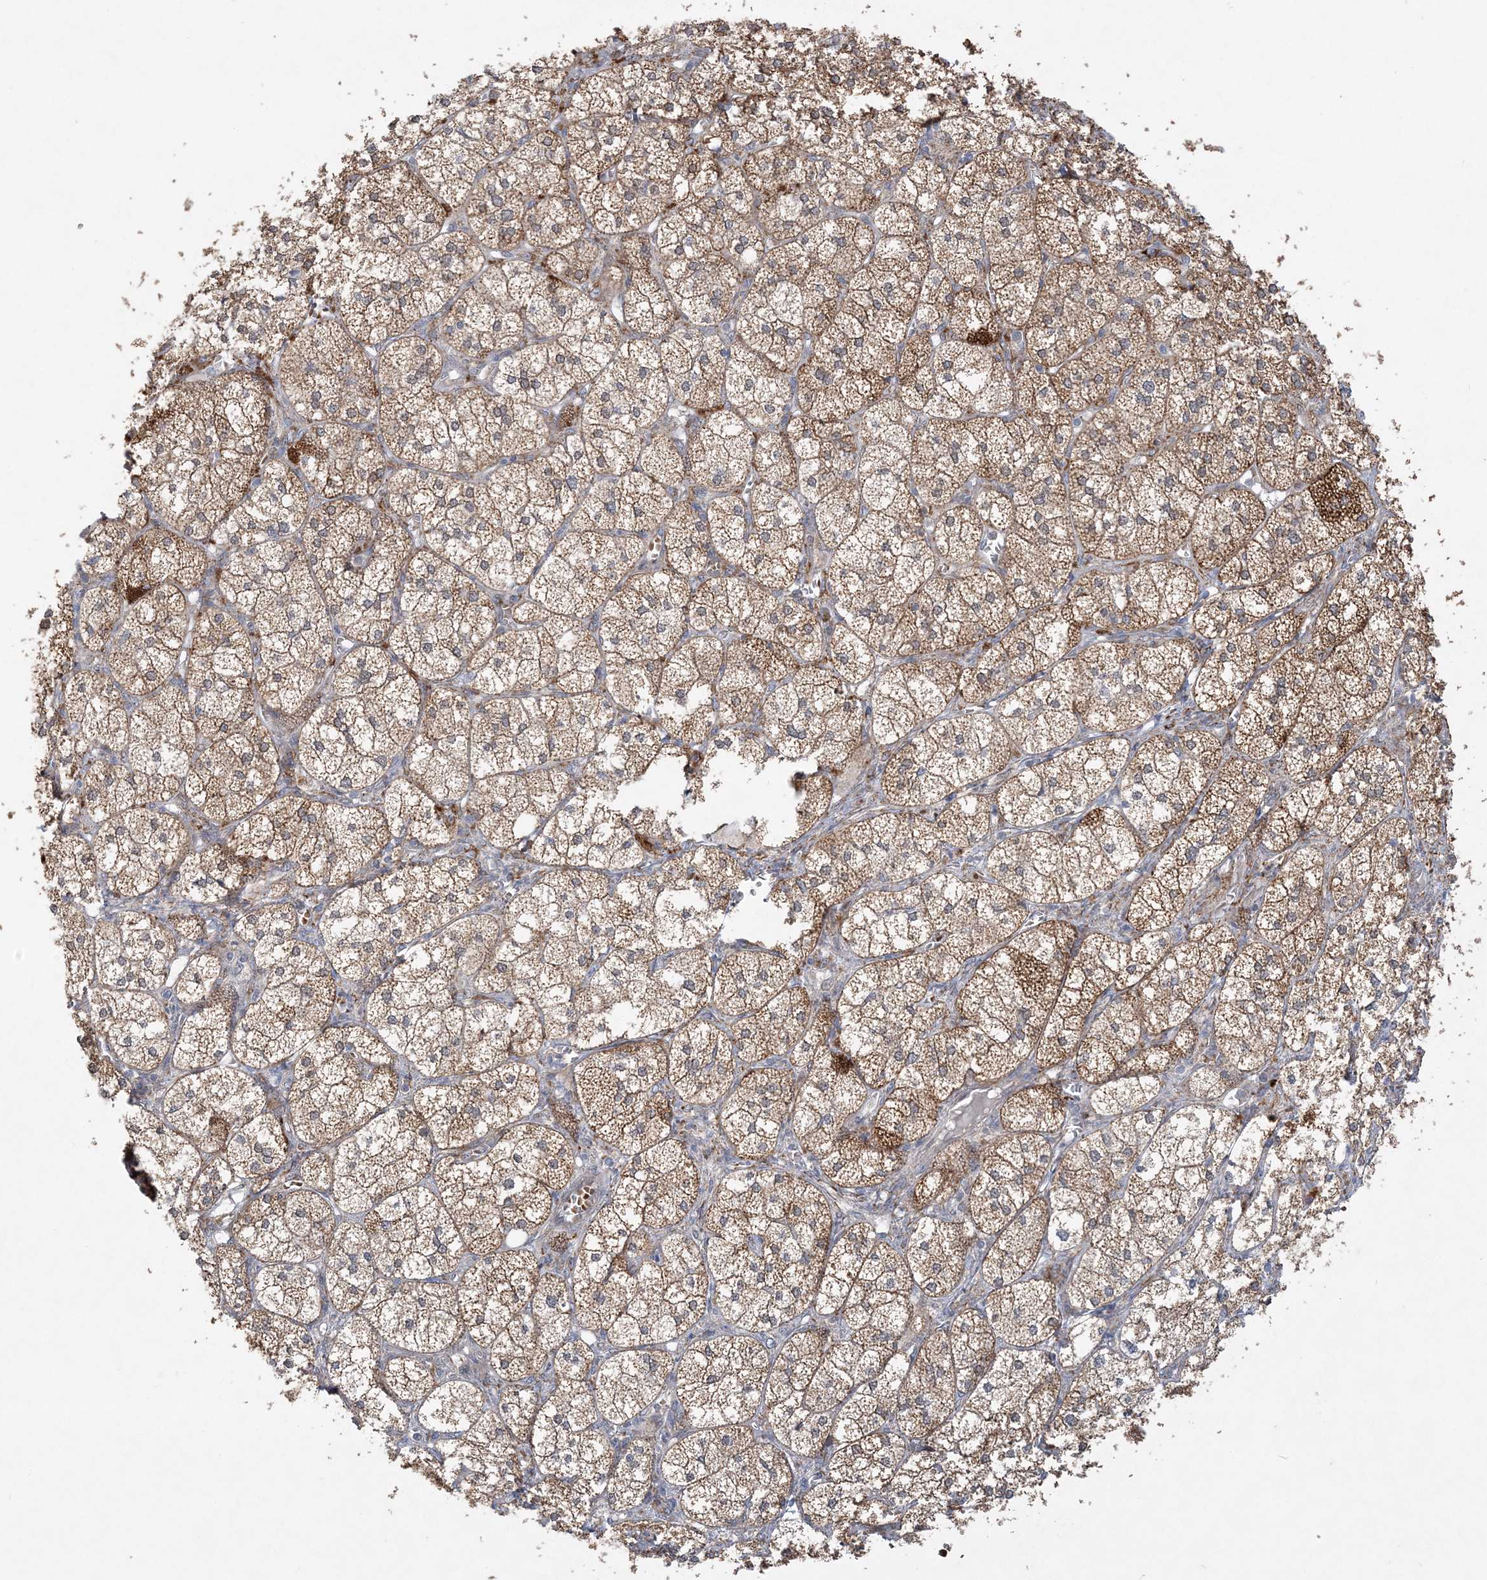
{"staining": {"intensity": "strong", "quantity": "25%-75%", "location": "cytoplasmic/membranous"}, "tissue": "adrenal gland", "cell_type": "Glandular cells", "image_type": "normal", "snomed": [{"axis": "morphology", "description": "Normal tissue, NOS"}, {"axis": "topography", "description": "Adrenal gland"}], "caption": "Immunohistochemical staining of unremarkable adrenal gland shows 25%-75% levels of strong cytoplasmic/membranous protein expression in about 25%-75% of glandular cells.", "gene": "INPP1", "patient": {"sex": "female", "age": 61}}